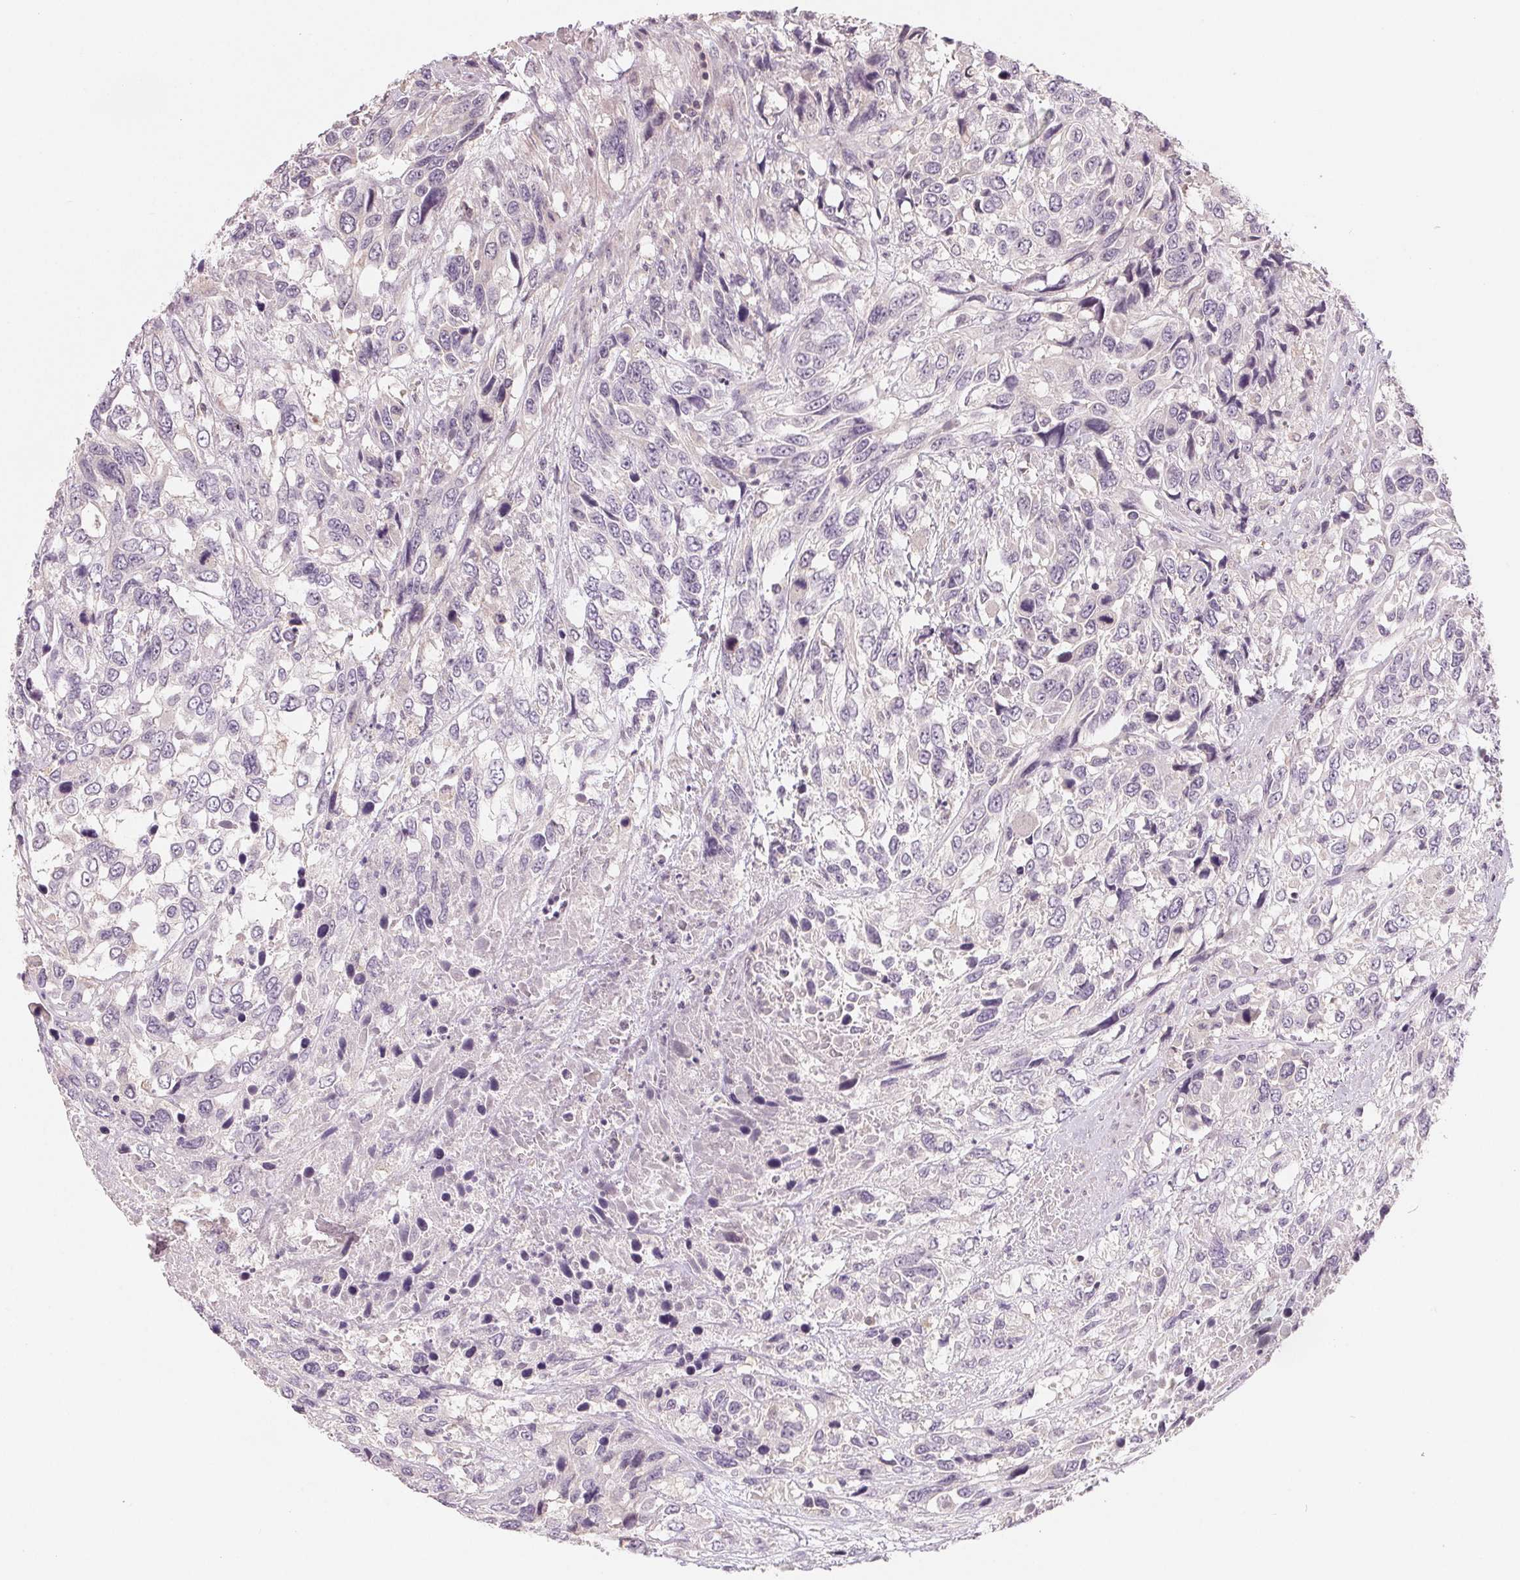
{"staining": {"intensity": "negative", "quantity": "none", "location": "none"}, "tissue": "urothelial cancer", "cell_type": "Tumor cells", "image_type": "cancer", "snomed": [{"axis": "morphology", "description": "Urothelial carcinoma, High grade"}, {"axis": "topography", "description": "Urinary bladder"}], "caption": "DAB (3,3'-diaminobenzidine) immunohistochemical staining of human urothelial cancer displays no significant staining in tumor cells. (DAB (3,3'-diaminobenzidine) IHC visualized using brightfield microscopy, high magnification).", "gene": "AQP8", "patient": {"sex": "female", "age": 70}}